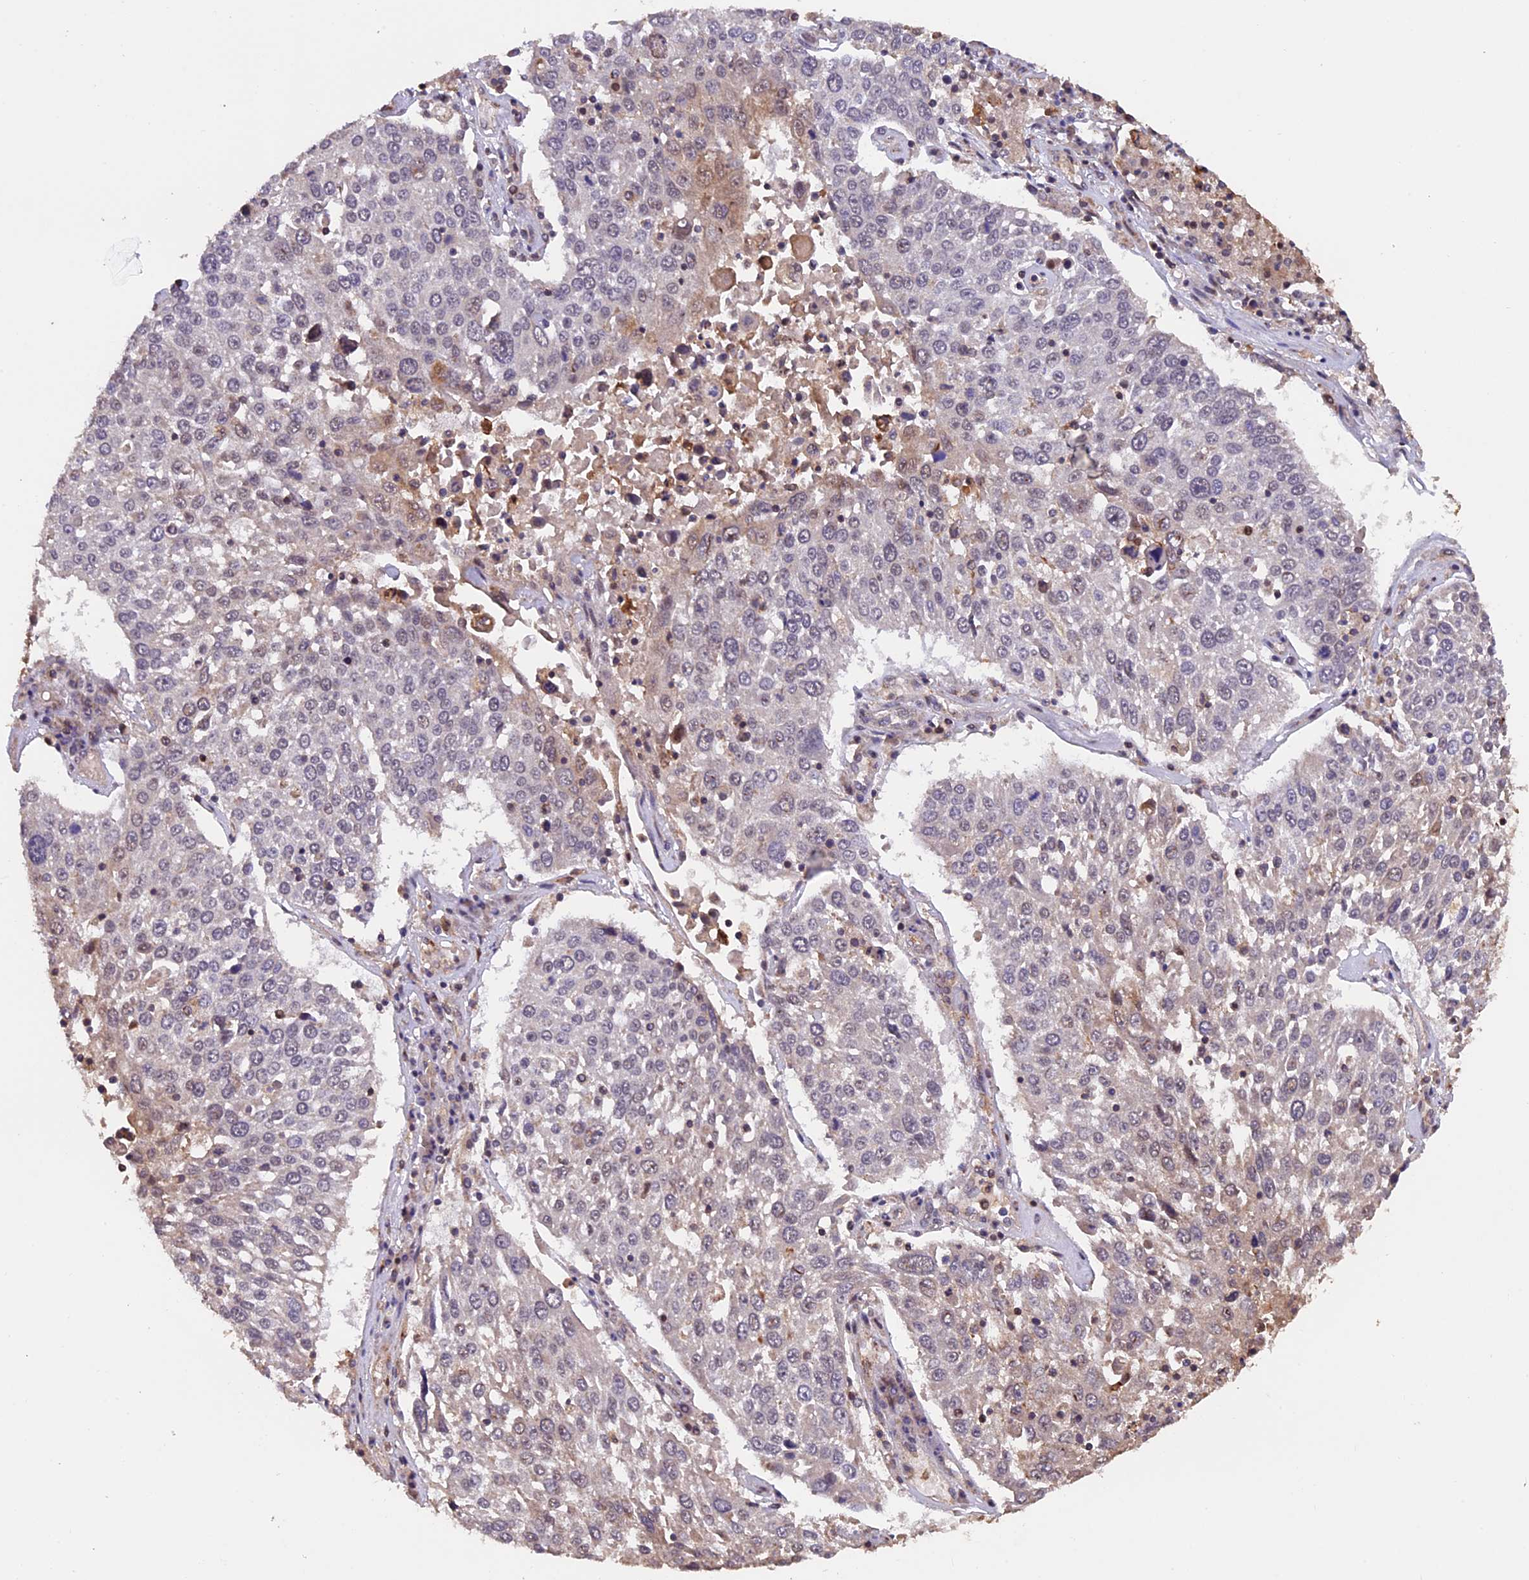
{"staining": {"intensity": "weak", "quantity": "<25%", "location": "cytoplasmic/membranous"}, "tissue": "lung cancer", "cell_type": "Tumor cells", "image_type": "cancer", "snomed": [{"axis": "morphology", "description": "Squamous cell carcinoma, NOS"}, {"axis": "topography", "description": "Lung"}], "caption": "Immunohistochemistry (IHC) of squamous cell carcinoma (lung) exhibits no expression in tumor cells.", "gene": "PKD2L2", "patient": {"sex": "male", "age": 65}}